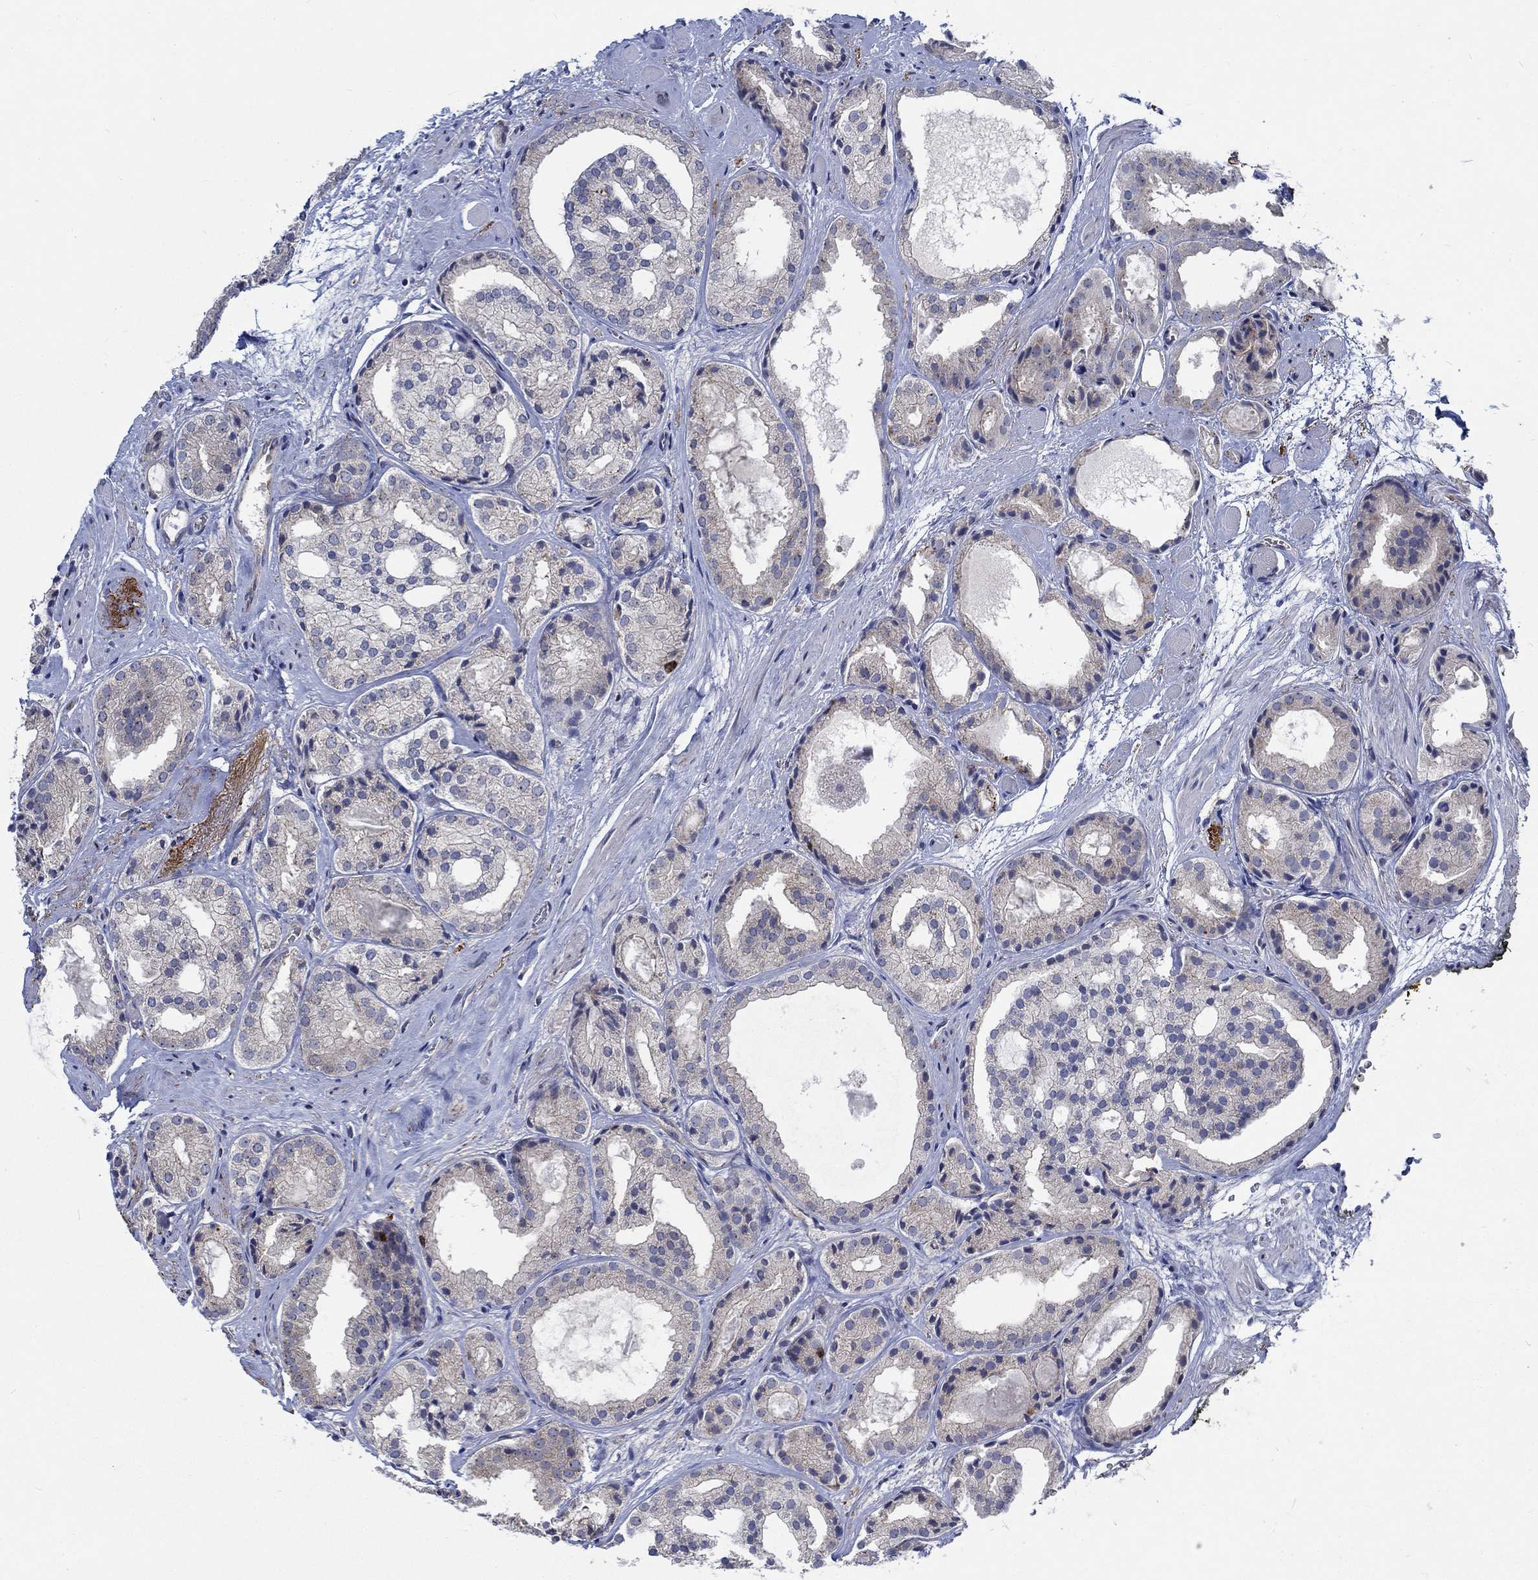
{"staining": {"intensity": "negative", "quantity": "none", "location": "none"}, "tissue": "prostate cancer", "cell_type": "Tumor cells", "image_type": "cancer", "snomed": [{"axis": "morphology", "description": "Adenocarcinoma, Low grade"}, {"axis": "topography", "description": "Prostate"}], "caption": "The micrograph exhibits no staining of tumor cells in adenocarcinoma (low-grade) (prostate).", "gene": "MMP24", "patient": {"sex": "male", "age": 69}}